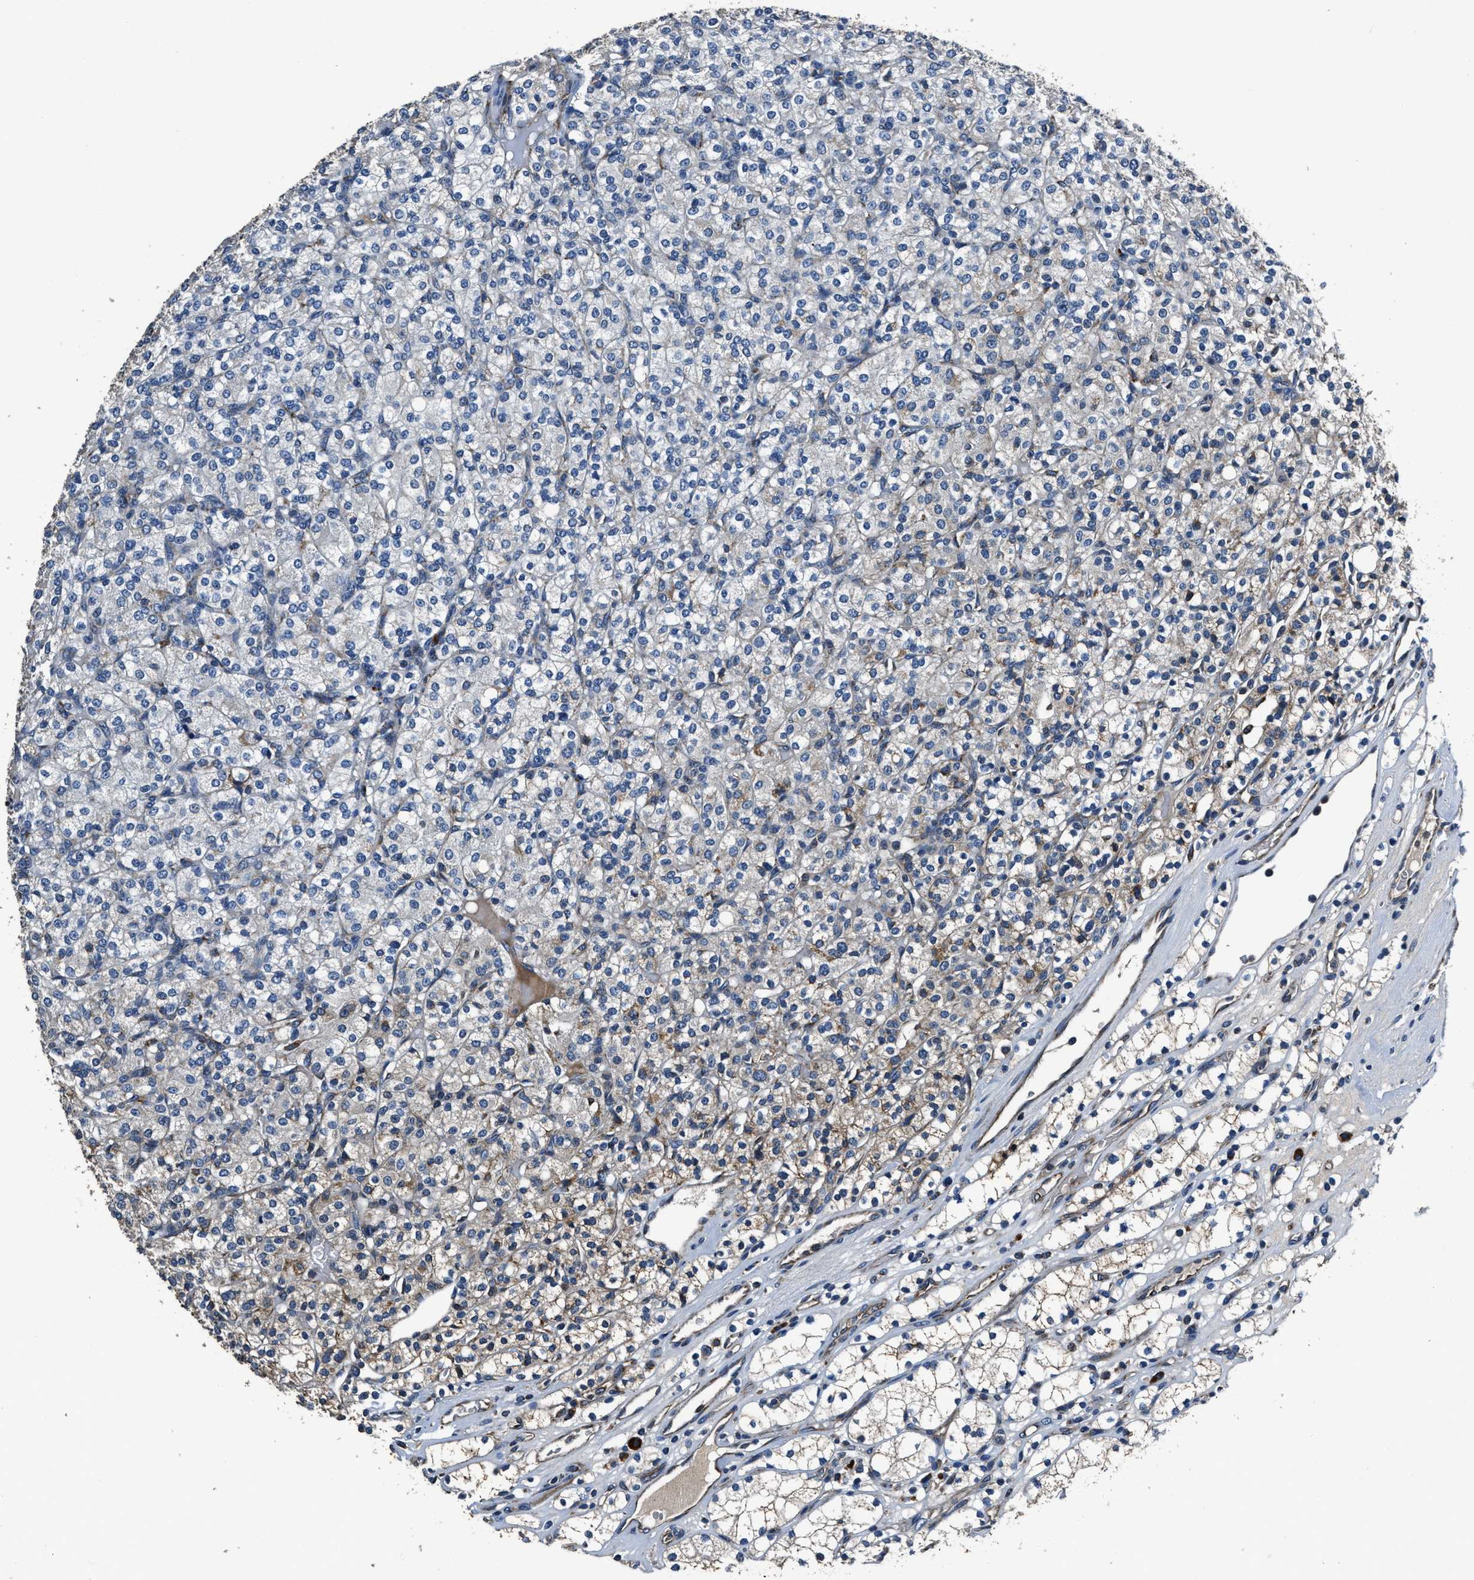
{"staining": {"intensity": "weak", "quantity": "<25%", "location": "cytoplasmic/membranous"}, "tissue": "renal cancer", "cell_type": "Tumor cells", "image_type": "cancer", "snomed": [{"axis": "morphology", "description": "Adenocarcinoma, NOS"}, {"axis": "topography", "description": "Kidney"}], "caption": "Tumor cells show no significant protein staining in renal adenocarcinoma.", "gene": "OGDH", "patient": {"sex": "male", "age": 77}}